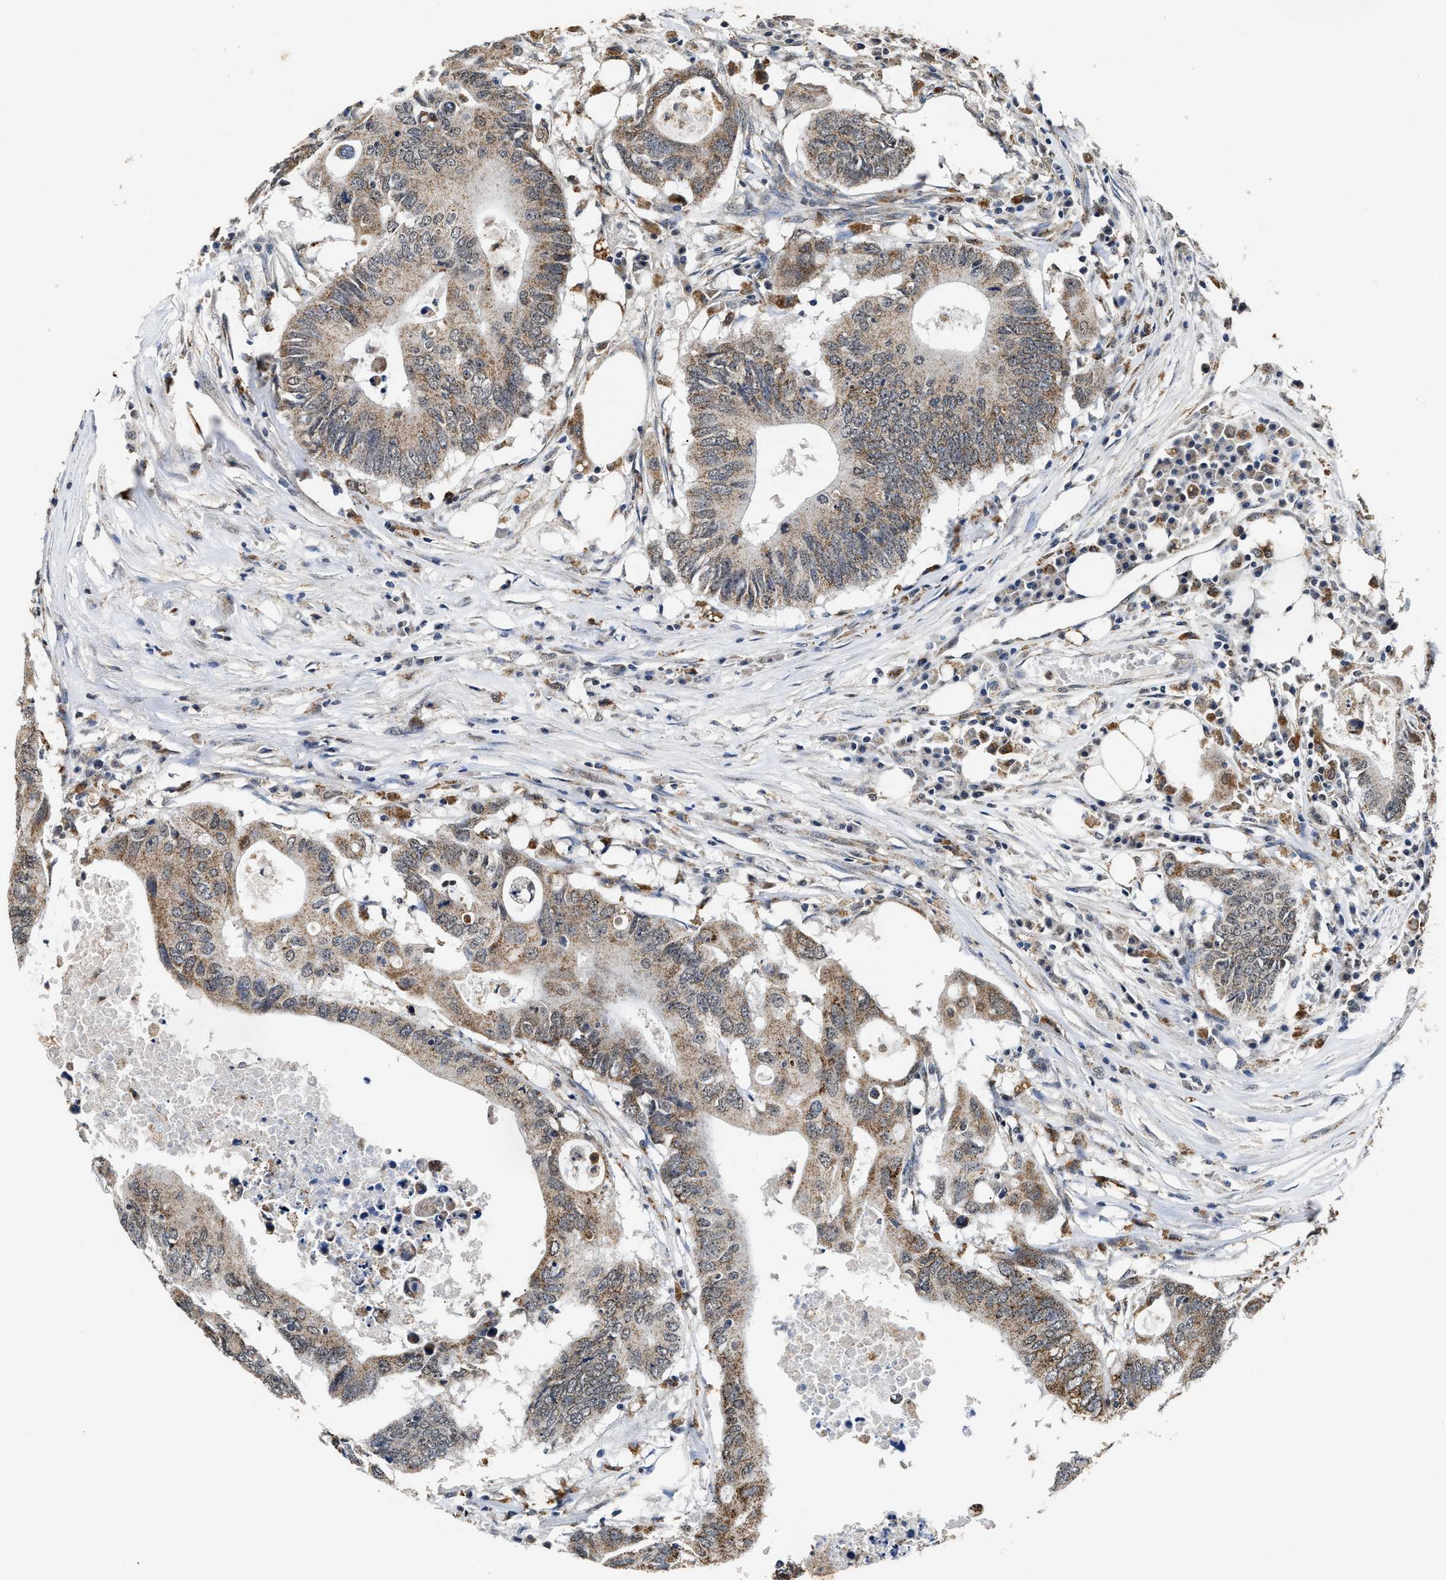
{"staining": {"intensity": "weak", "quantity": "25%-75%", "location": "cytoplasmic/membranous,nuclear"}, "tissue": "colorectal cancer", "cell_type": "Tumor cells", "image_type": "cancer", "snomed": [{"axis": "morphology", "description": "Adenocarcinoma, NOS"}, {"axis": "topography", "description": "Colon"}], "caption": "Brown immunohistochemical staining in human adenocarcinoma (colorectal) displays weak cytoplasmic/membranous and nuclear staining in about 25%-75% of tumor cells.", "gene": "ACOX1", "patient": {"sex": "male", "age": 71}}